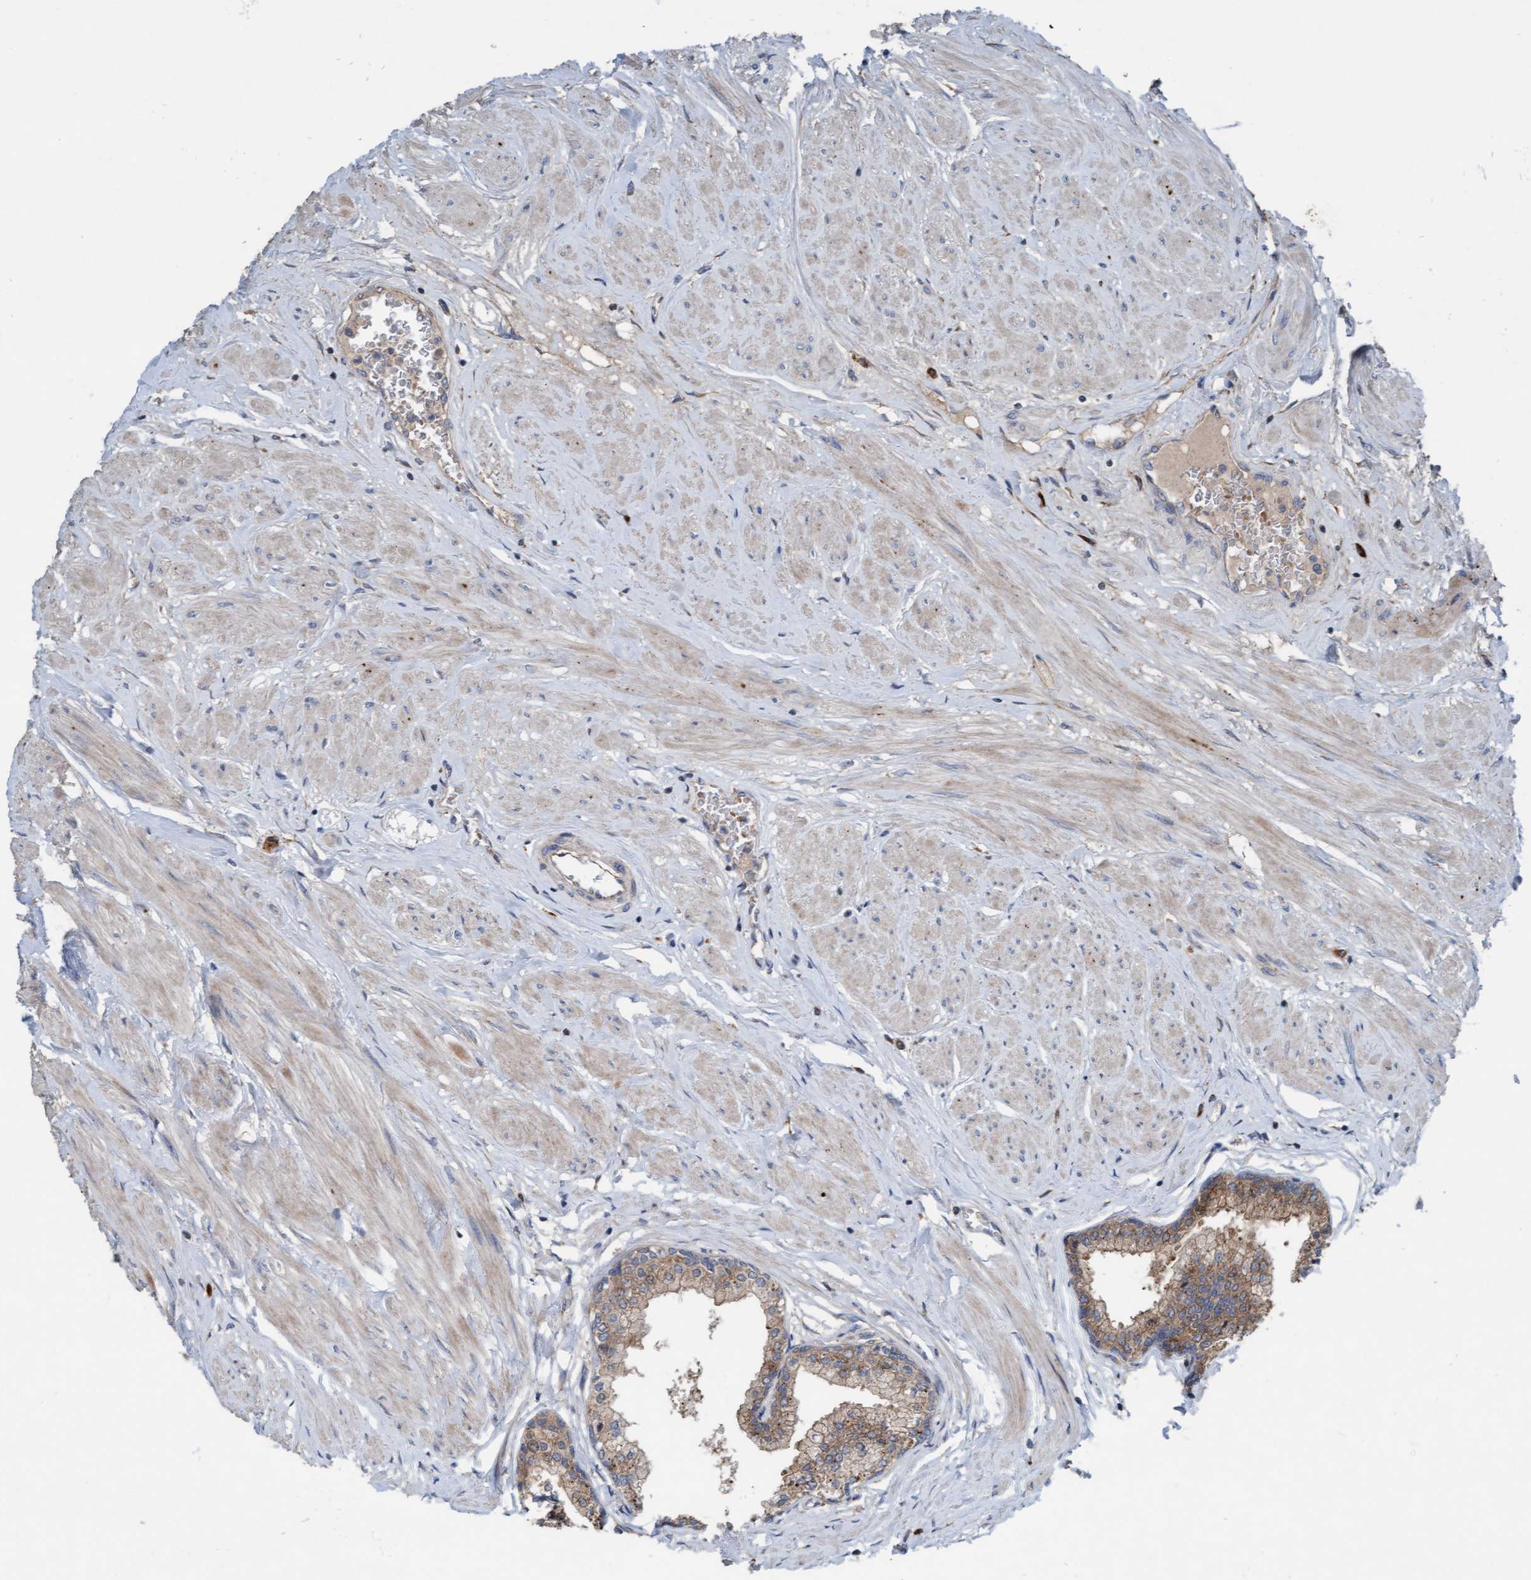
{"staining": {"intensity": "strong", "quantity": ">75%", "location": "cytoplasmic/membranous"}, "tissue": "seminal vesicle", "cell_type": "Glandular cells", "image_type": "normal", "snomed": [{"axis": "morphology", "description": "Normal tissue, NOS"}, {"axis": "topography", "description": "Prostate"}, {"axis": "topography", "description": "Seminal veicle"}], "caption": "A brown stain highlights strong cytoplasmic/membranous expression of a protein in glandular cells of unremarkable seminal vesicle.", "gene": "KLHL26", "patient": {"sex": "male", "age": 60}}